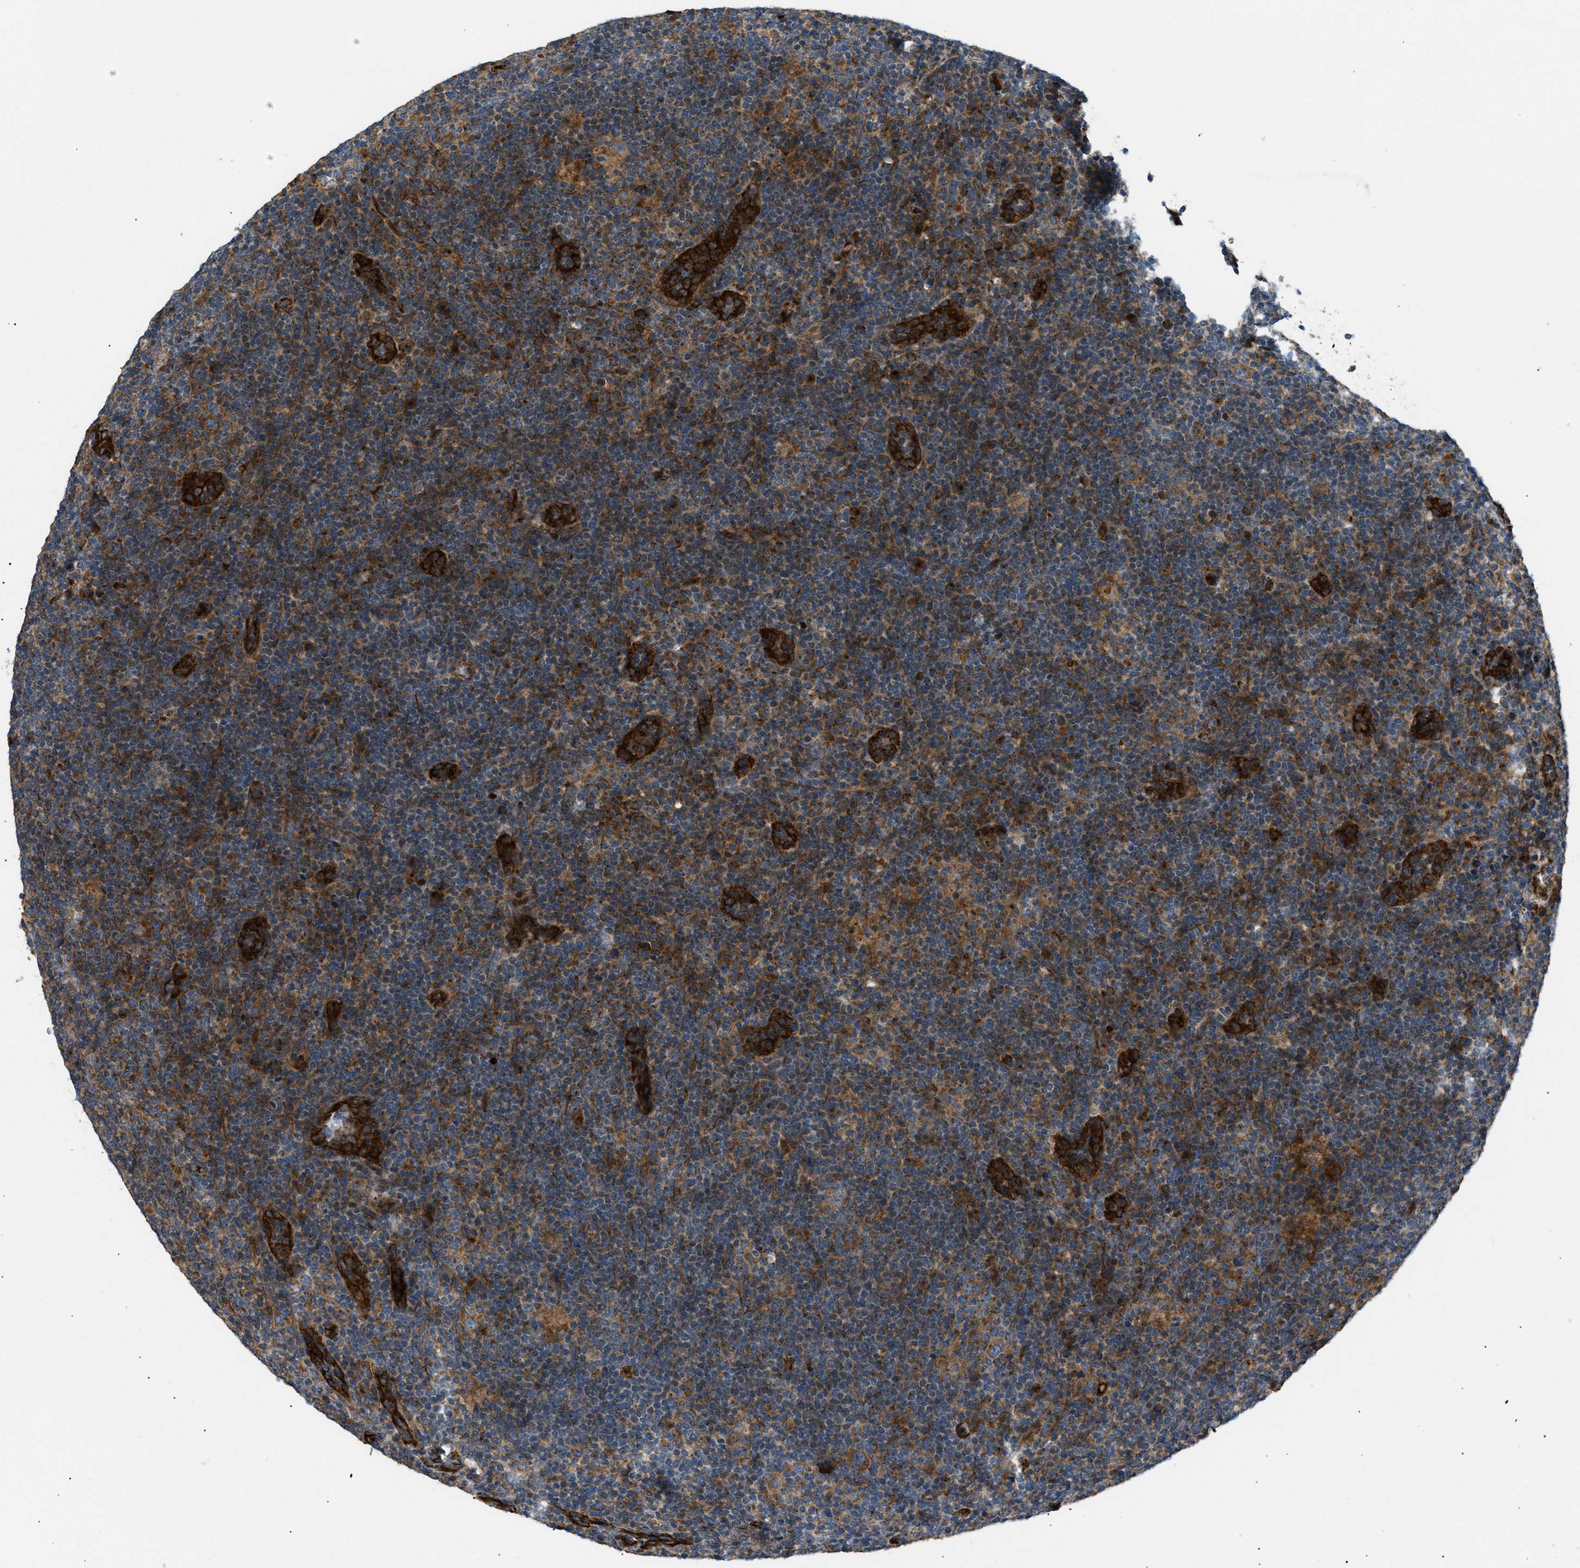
{"staining": {"intensity": "moderate", "quantity": ">75%", "location": "cytoplasmic/membranous"}, "tissue": "lymphoma", "cell_type": "Tumor cells", "image_type": "cancer", "snomed": [{"axis": "morphology", "description": "Hodgkin's disease, NOS"}, {"axis": "topography", "description": "Lymph node"}], "caption": "A brown stain labels moderate cytoplasmic/membranous positivity of a protein in human lymphoma tumor cells.", "gene": "LYSMD3", "patient": {"sex": "female", "age": 57}}